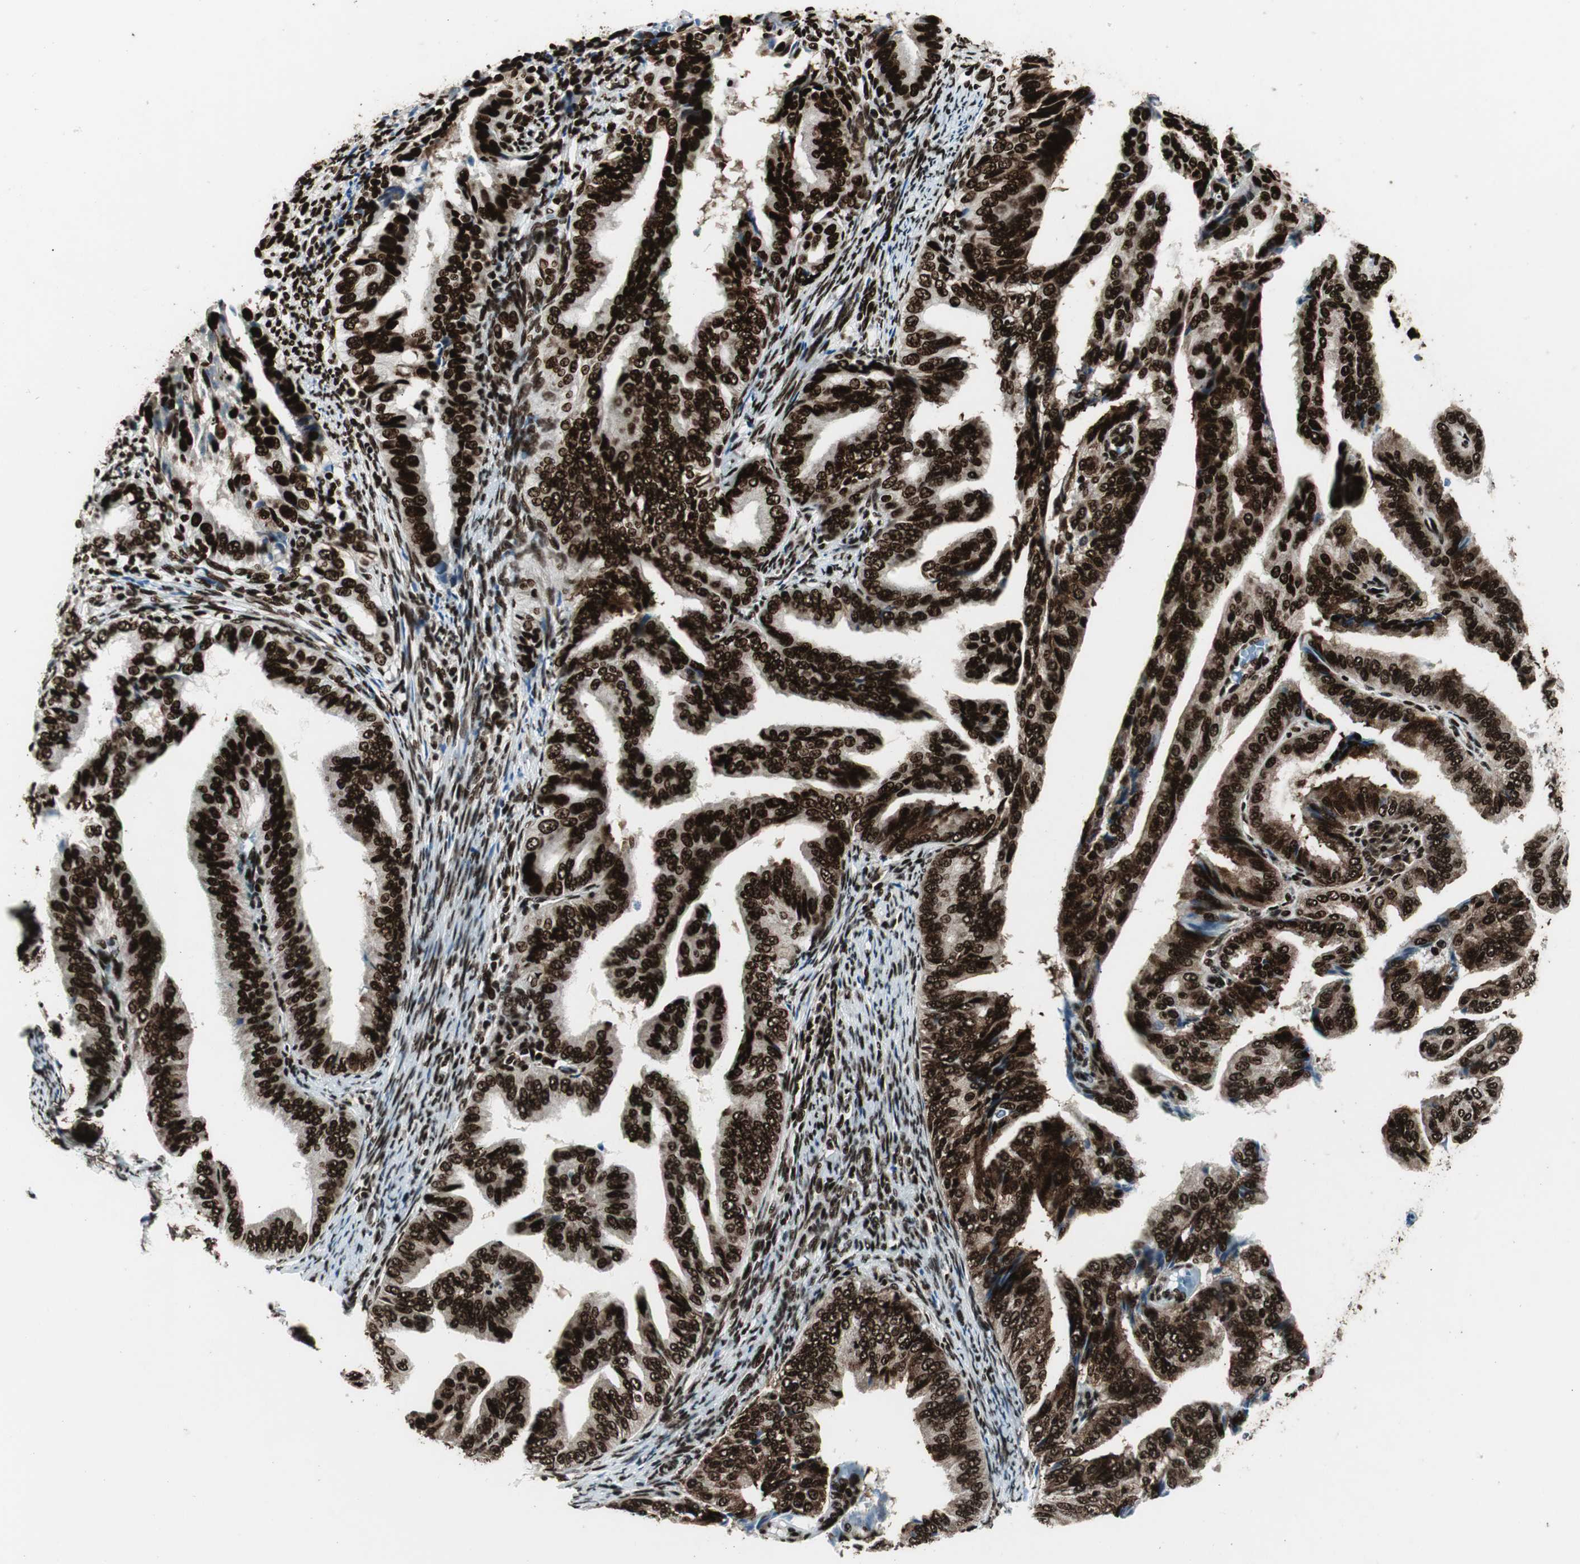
{"staining": {"intensity": "strong", "quantity": ">75%", "location": "cytoplasmic/membranous,nuclear"}, "tissue": "endometrial cancer", "cell_type": "Tumor cells", "image_type": "cancer", "snomed": [{"axis": "morphology", "description": "Adenocarcinoma, NOS"}, {"axis": "topography", "description": "Endometrium"}], "caption": "A brown stain labels strong cytoplasmic/membranous and nuclear expression of a protein in human endometrial cancer (adenocarcinoma) tumor cells.", "gene": "EWSR1", "patient": {"sex": "female", "age": 58}}